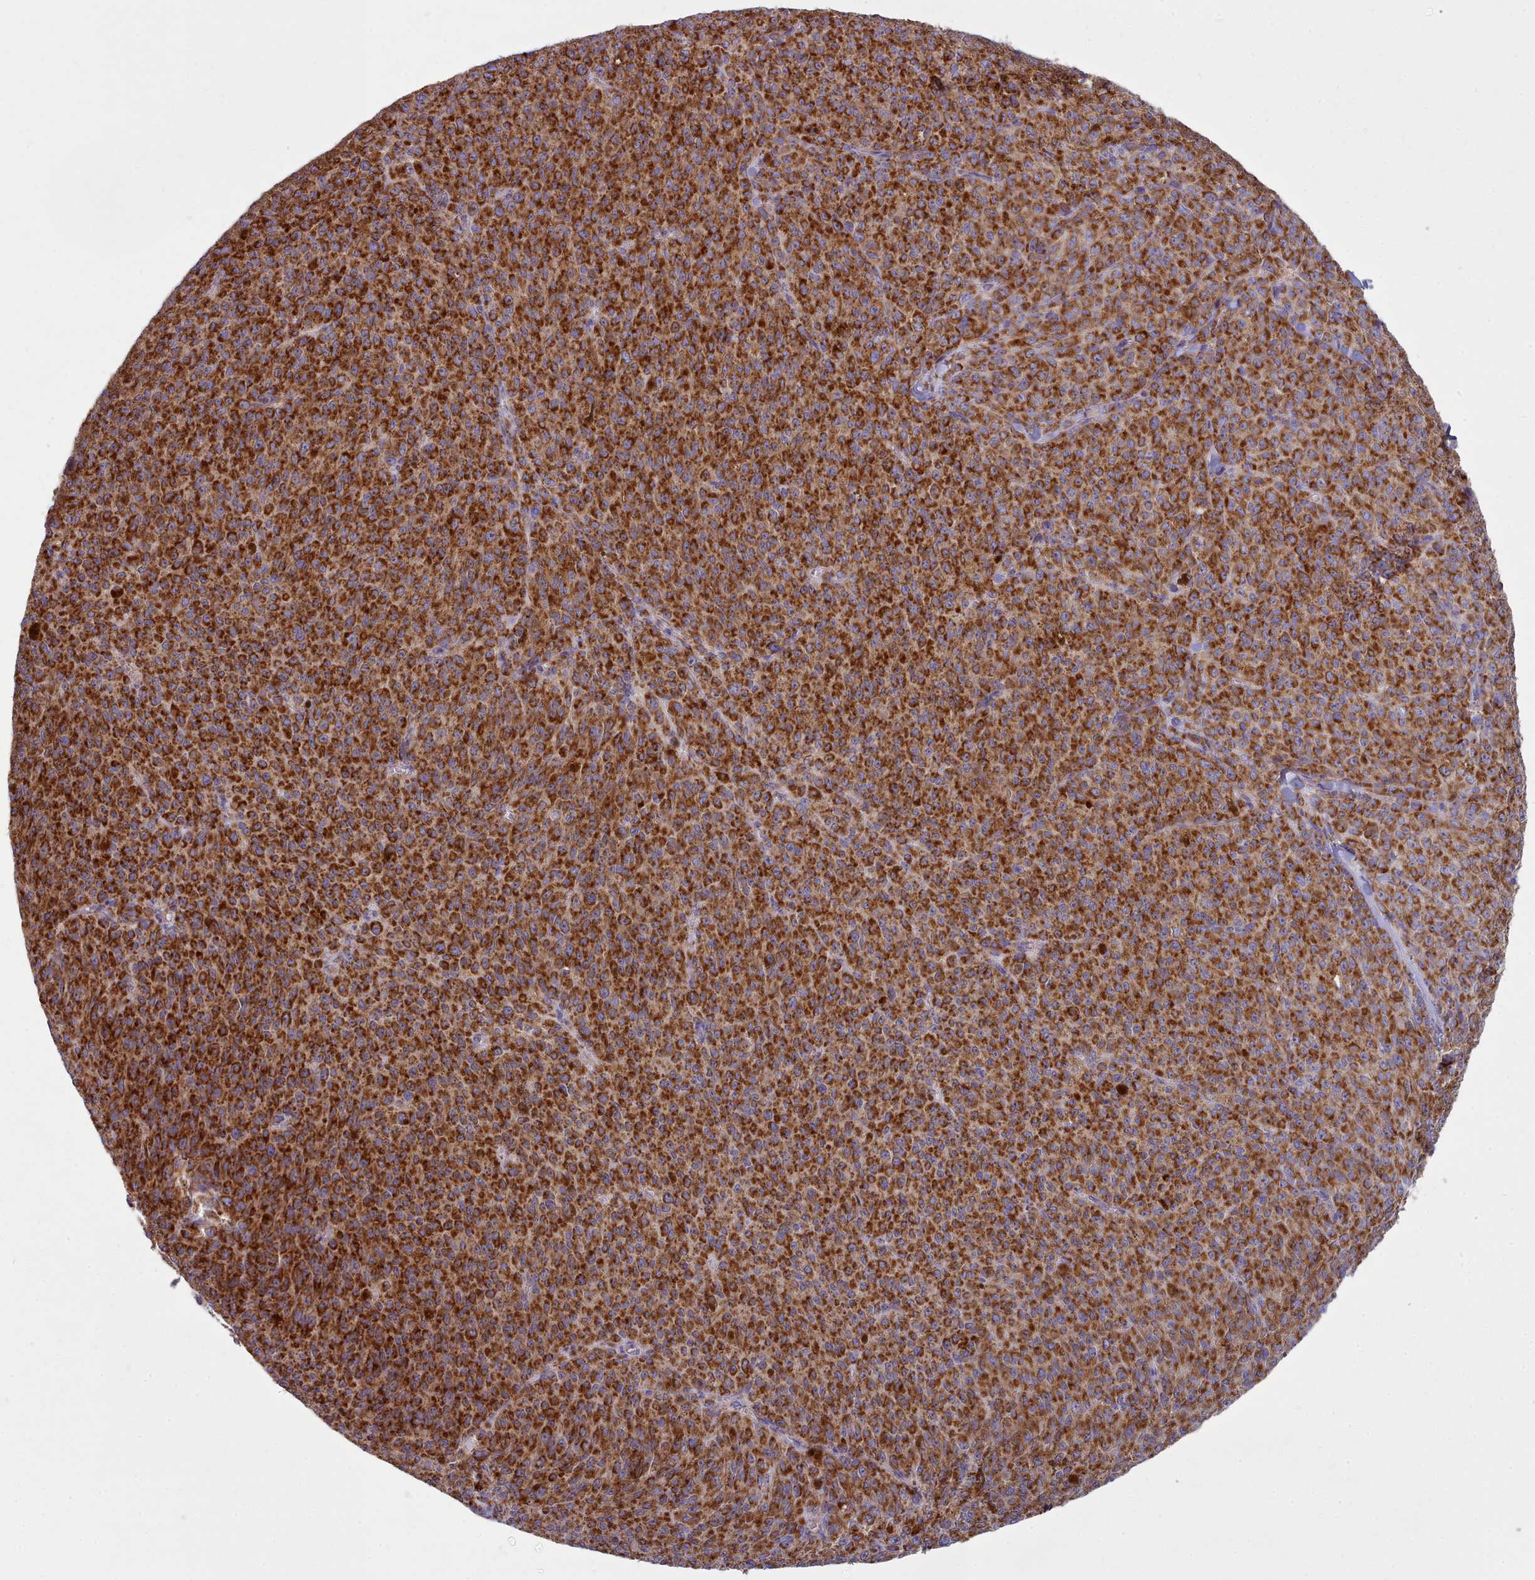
{"staining": {"intensity": "strong", "quantity": ">75%", "location": "cytoplasmic/membranous"}, "tissue": "melanoma", "cell_type": "Tumor cells", "image_type": "cancer", "snomed": [{"axis": "morphology", "description": "Malignant melanoma, NOS"}, {"axis": "topography", "description": "Skin"}], "caption": "There is high levels of strong cytoplasmic/membranous expression in tumor cells of melanoma, as demonstrated by immunohistochemical staining (brown color).", "gene": "SRP54", "patient": {"sex": "female", "age": 52}}